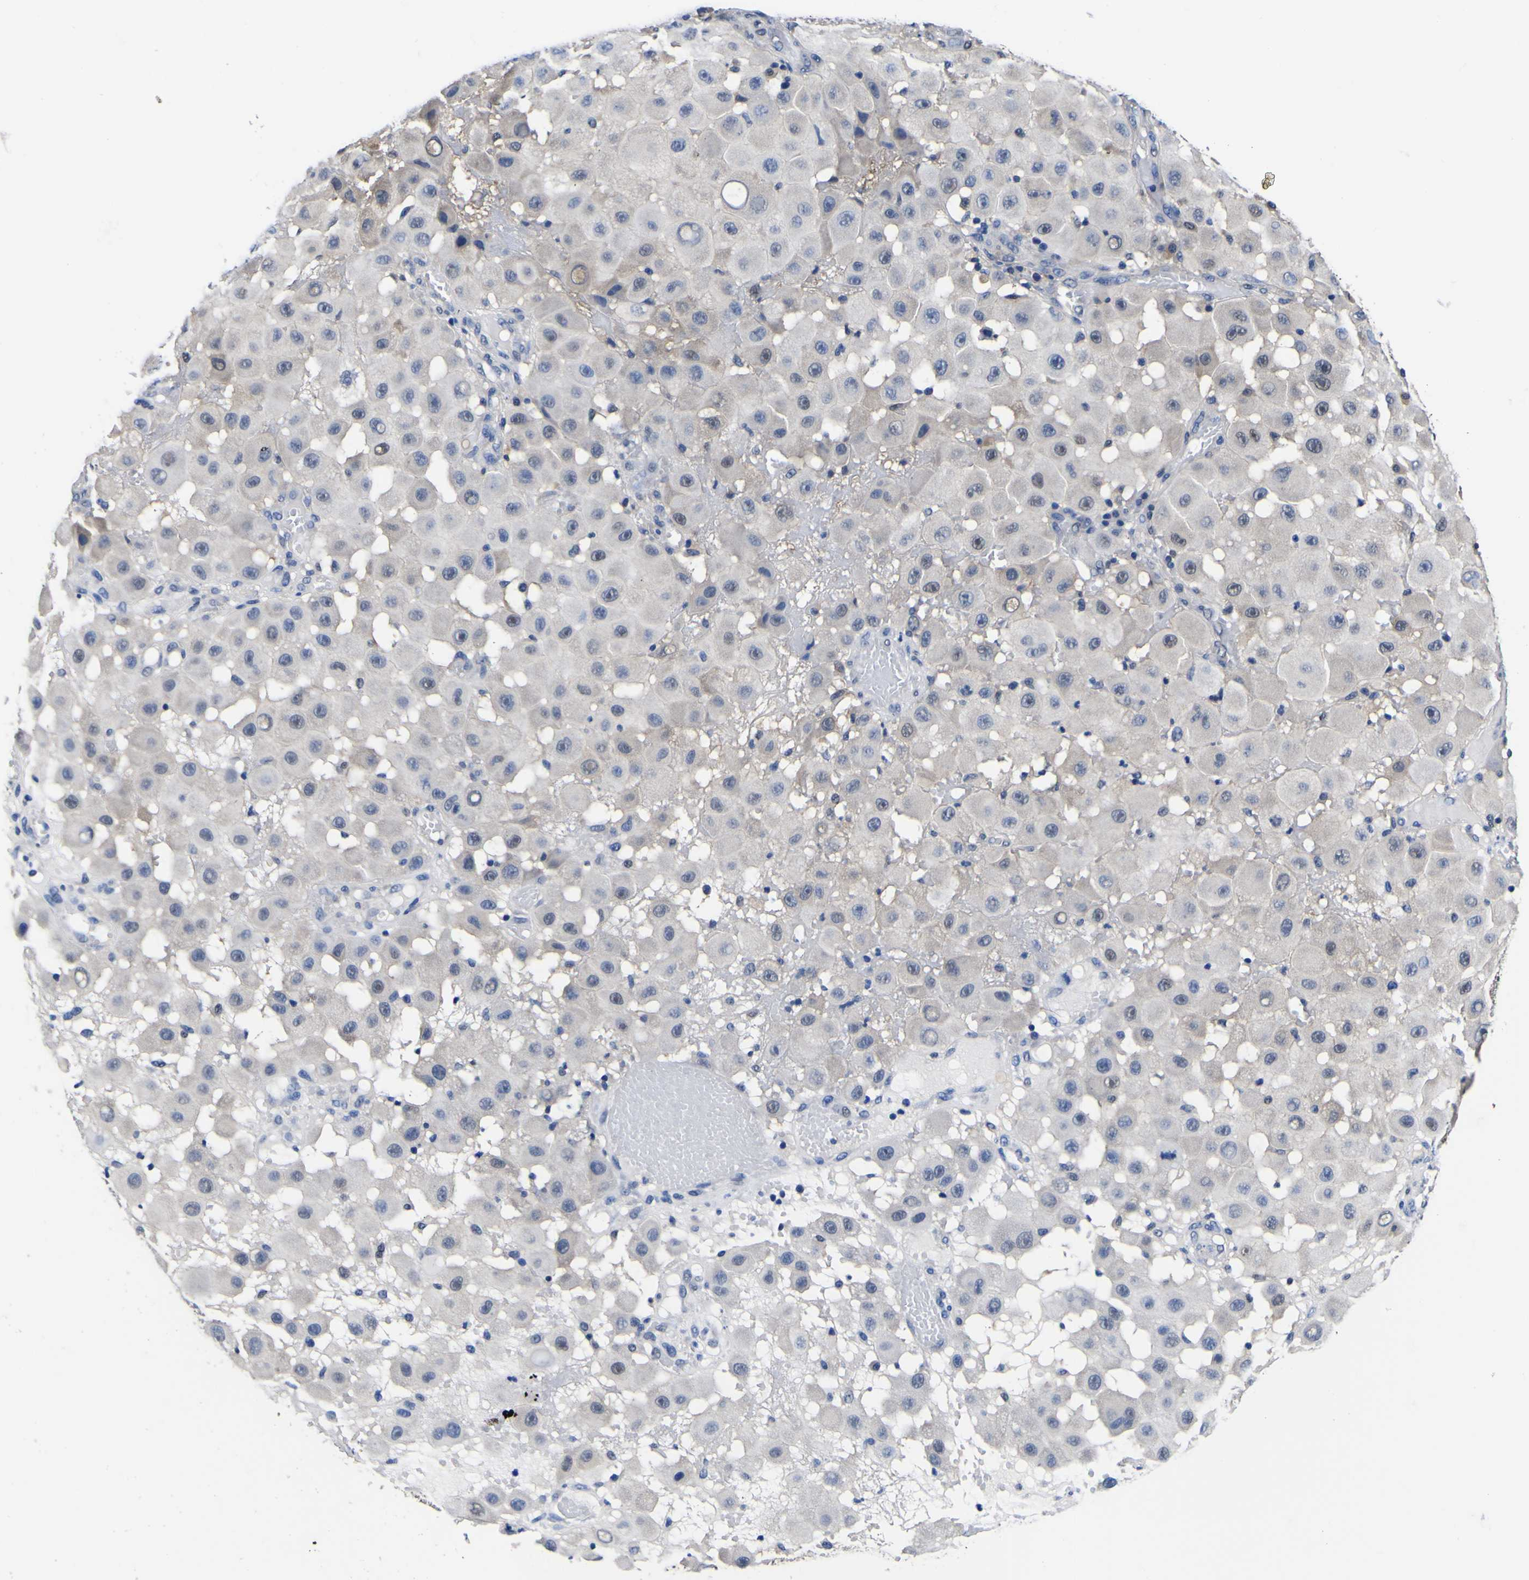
{"staining": {"intensity": "moderate", "quantity": "<25%", "location": "nuclear"}, "tissue": "melanoma", "cell_type": "Tumor cells", "image_type": "cancer", "snomed": [{"axis": "morphology", "description": "Malignant melanoma, NOS"}, {"axis": "topography", "description": "Skin"}], "caption": "Protein expression by immunohistochemistry exhibits moderate nuclear expression in about <25% of tumor cells in malignant melanoma.", "gene": "FAM110B", "patient": {"sex": "female", "age": 81}}